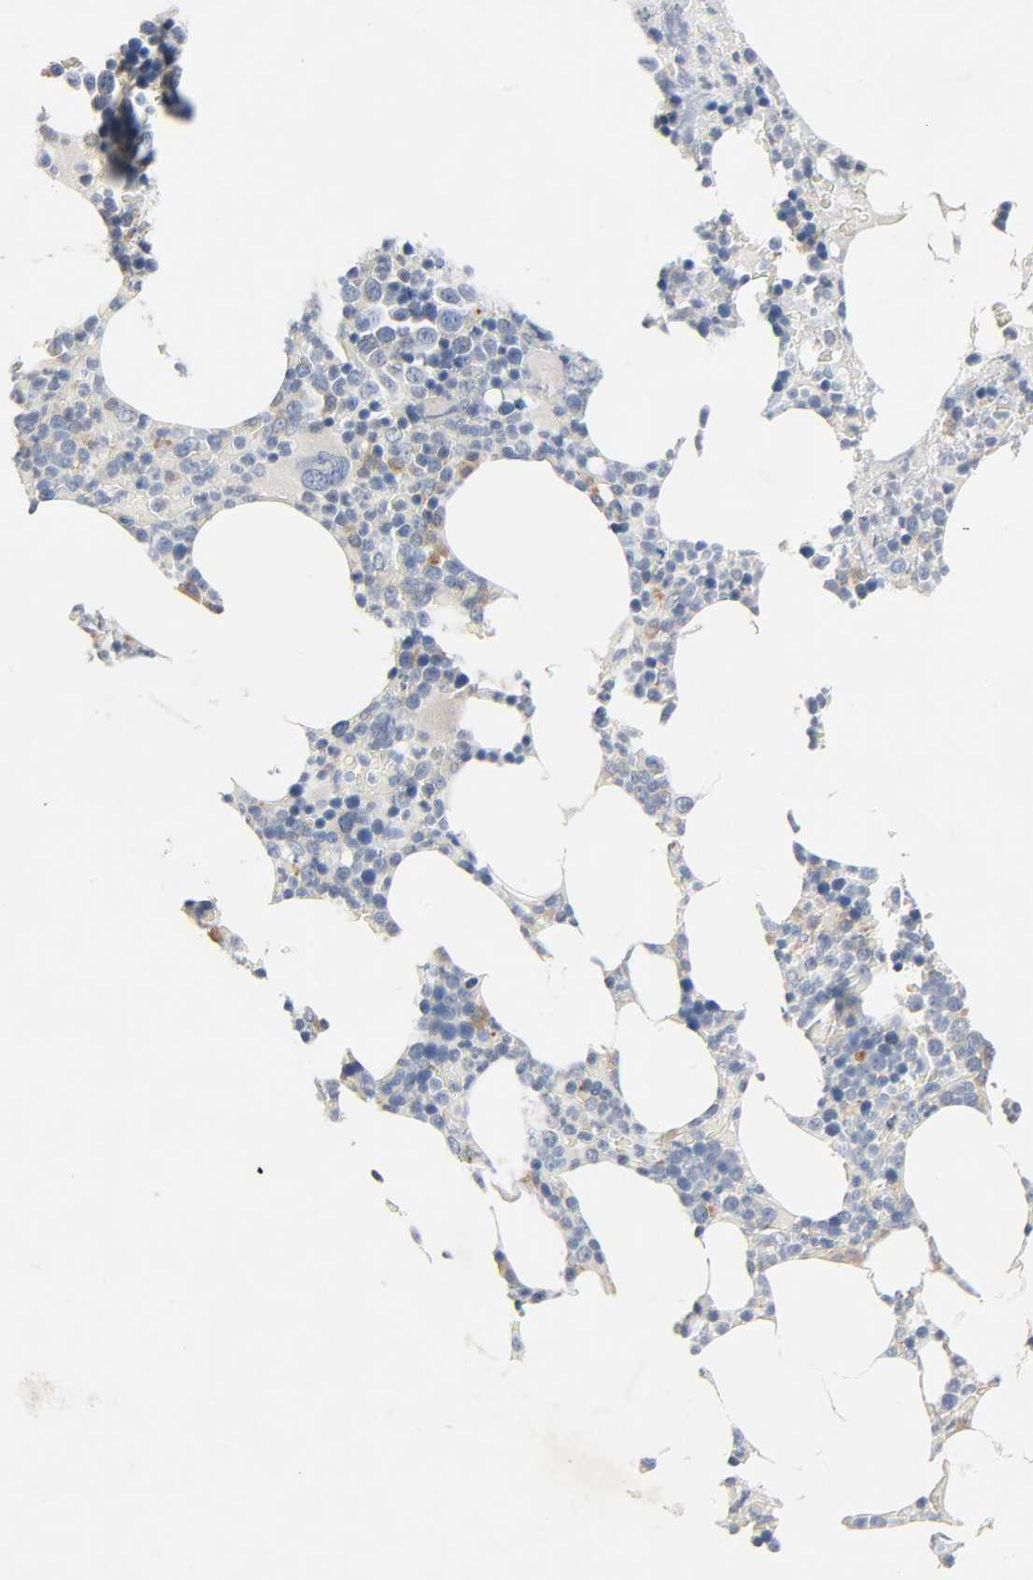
{"staining": {"intensity": "moderate", "quantity": "<25%", "location": "cytoplasmic/membranous"}, "tissue": "bone marrow", "cell_type": "Hematopoietic cells", "image_type": "normal", "snomed": [{"axis": "morphology", "description": "Normal tissue, NOS"}, {"axis": "topography", "description": "Bone marrow"}], "caption": "Protein staining exhibits moderate cytoplasmic/membranous expression in approximately <25% of hematopoietic cells in unremarkable bone marrow.", "gene": "ARPC1A", "patient": {"sex": "female", "age": 66}}